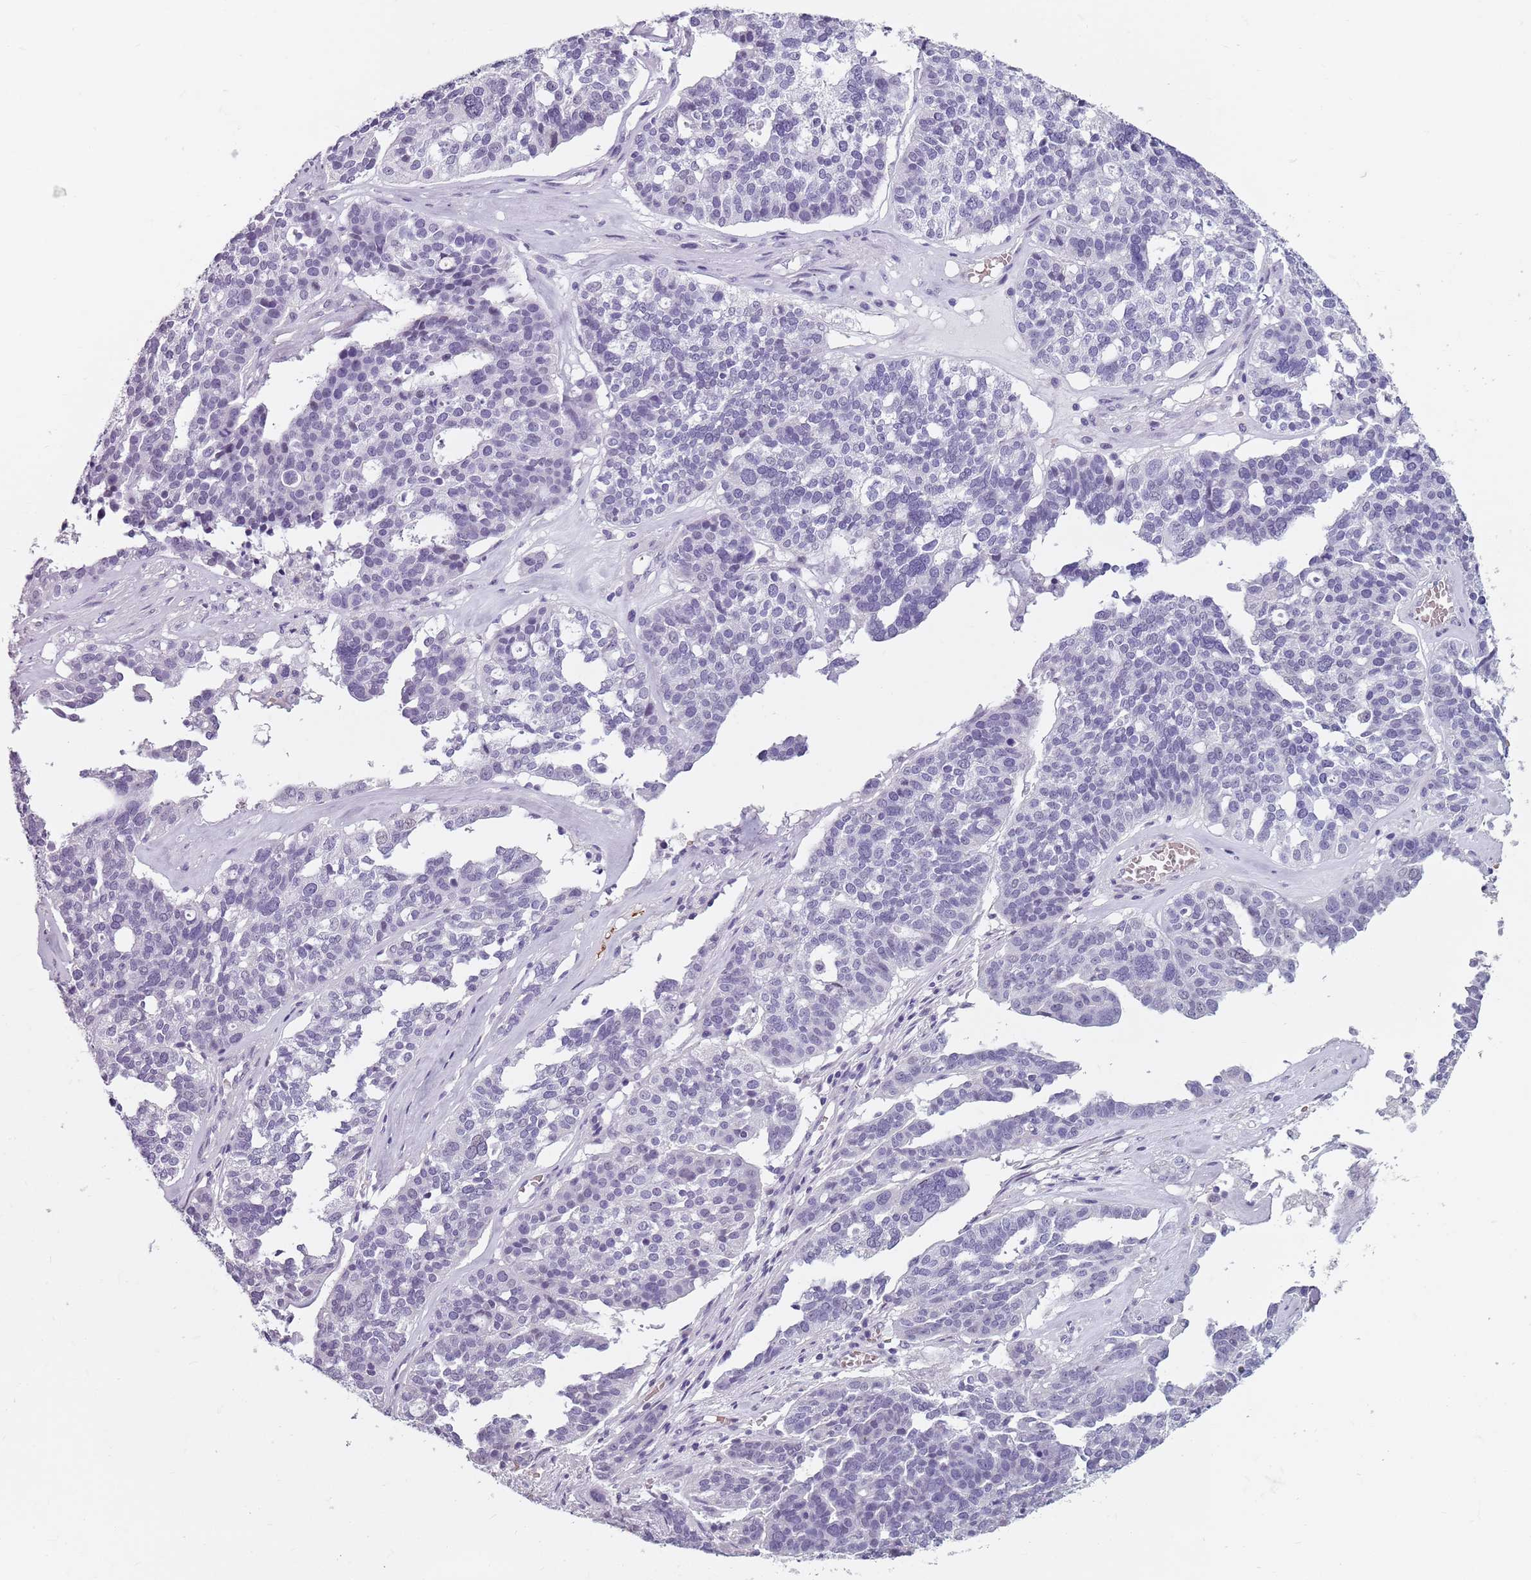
{"staining": {"intensity": "negative", "quantity": "none", "location": "none"}, "tissue": "ovarian cancer", "cell_type": "Tumor cells", "image_type": "cancer", "snomed": [{"axis": "morphology", "description": "Cystadenocarcinoma, serous, NOS"}, {"axis": "topography", "description": "Ovary"}], "caption": "Tumor cells show no significant positivity in serous cystadenocarcinoma (ovarian).", "gene": "SPESP1", "patient": {"sex": "female", "age": 59}}